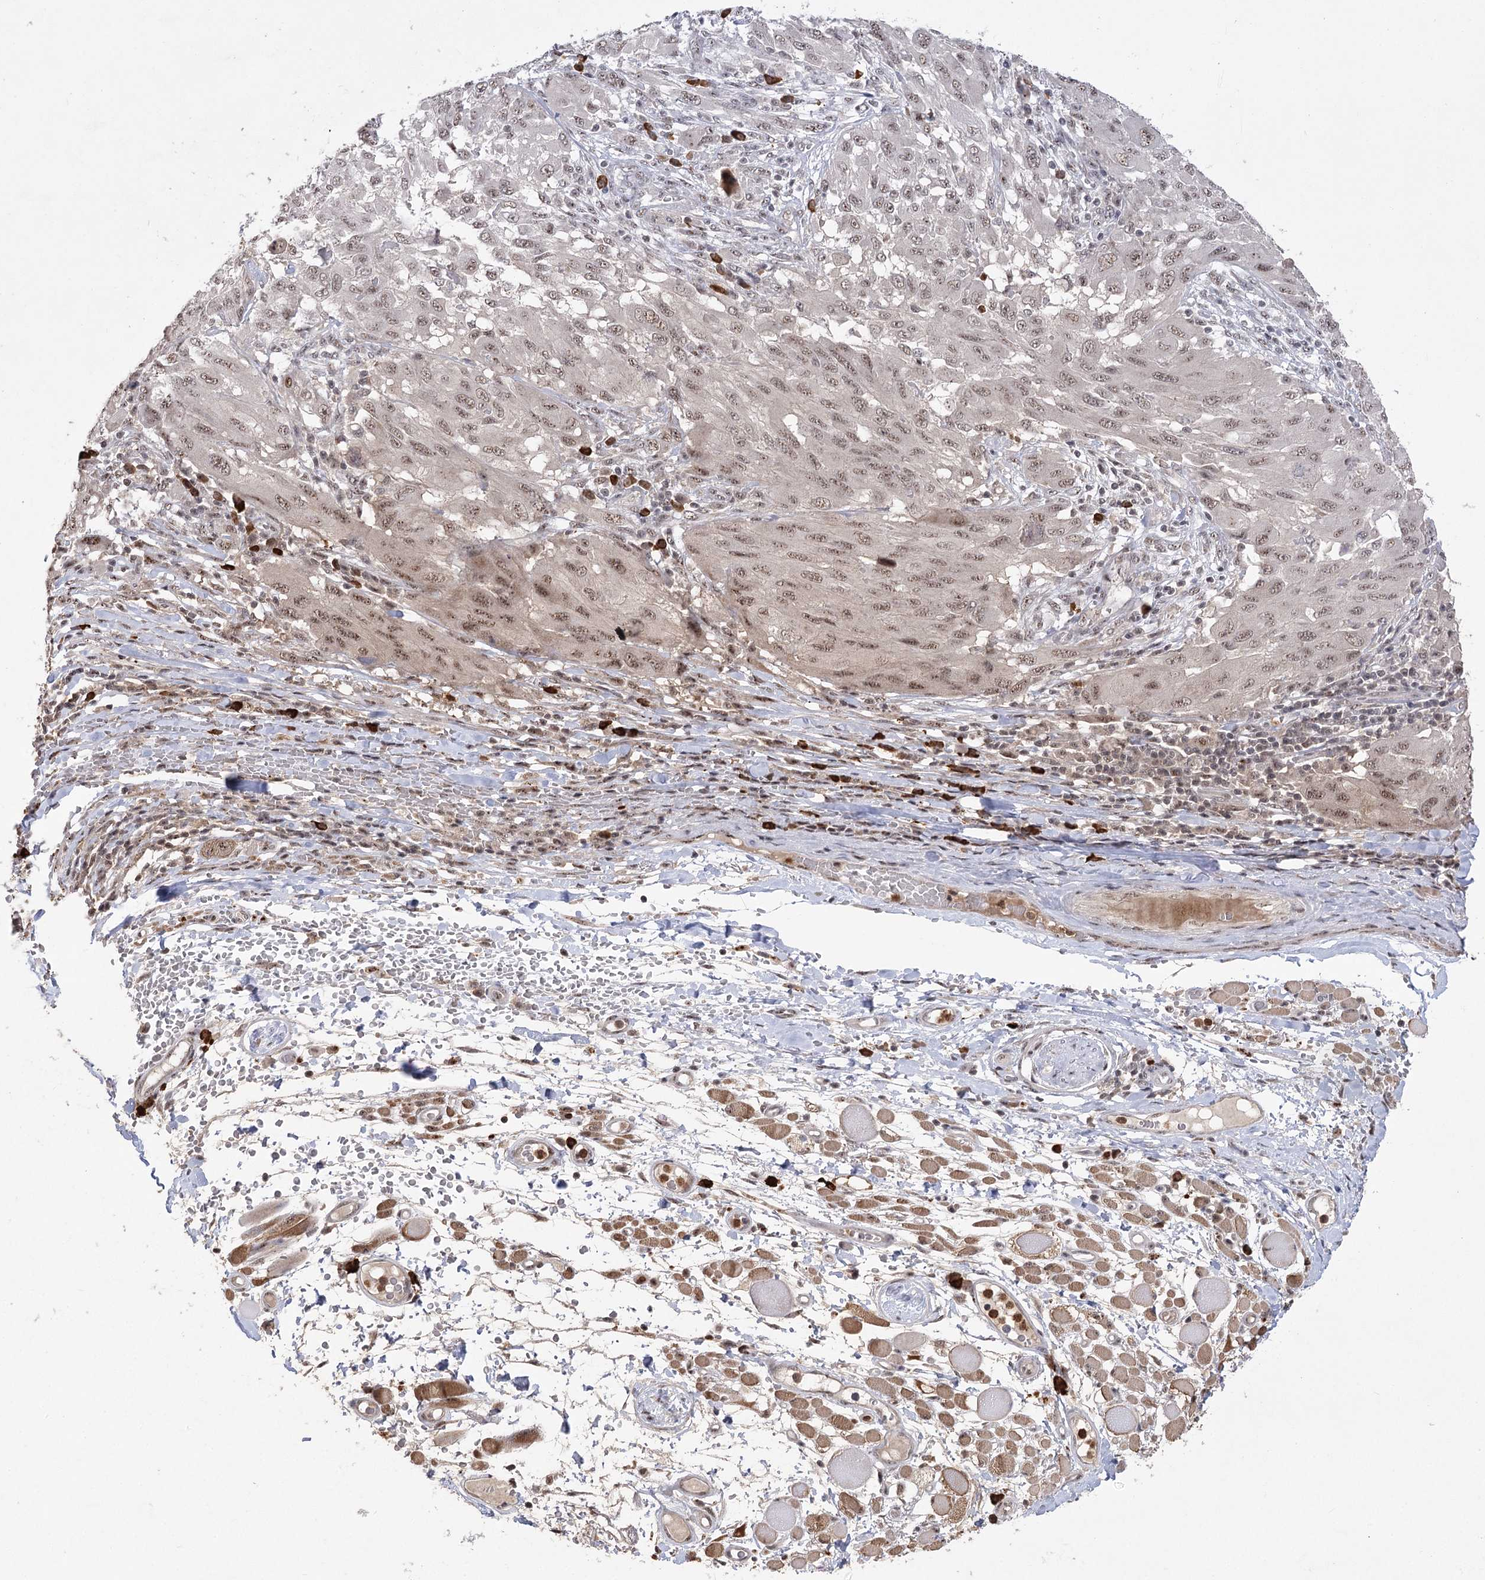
{"staining": {"intensity": "weak", "quantity": ">75%", "location": "nuclear"}, "tissue": "melanoma", "cell_type": "Tumor cells", "image_type": "cancer", "snomed": [{"axis": "morphology", "description": "Malignant melanoma, NOS"}, {"axis": "topography", "description": "Skin"}], "caption": "Malignant melanoma stained for a protein (brown) reveals weak nuclear positive expression in approximately >75% of tumor cells.", "gene": "PYROXD1", "patient": {"sex": "female", "age": 91}}